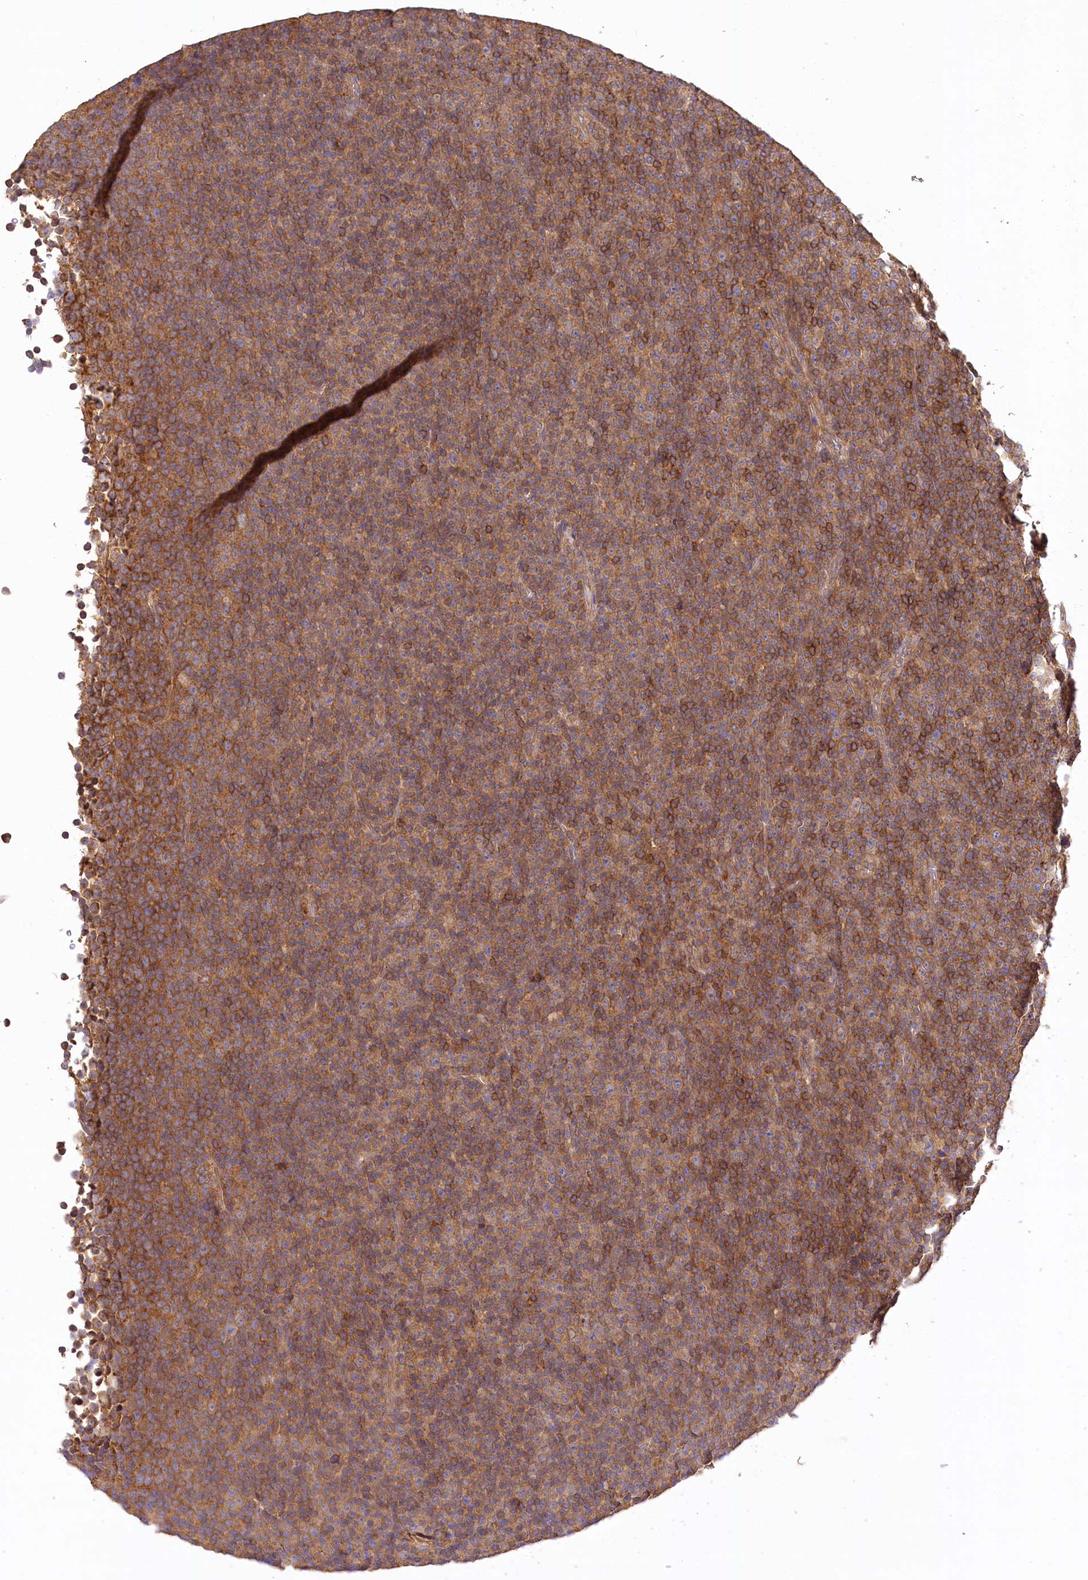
{"staining": {"intensity": "strong", "quantity": ">75%", "location": "cytoplasmic/membranous"}, "tissue": "lymphoma", "cell_type": "Tumor cells", "image_type": "cancer", "snomed": [{"axis": "morphology", "description": "Malignant lymphoma, non-Hodgkin's type, Low grade"}, {"axis": "topography", "description": "Lymph node"}], "caption": "Tumor cells demonstrate strong cytoplasmic/membranous positivity in approximately >75% of cells in lymphoma.", "gene": "LSS", "patient": {"sex": "female", "age": 67}}